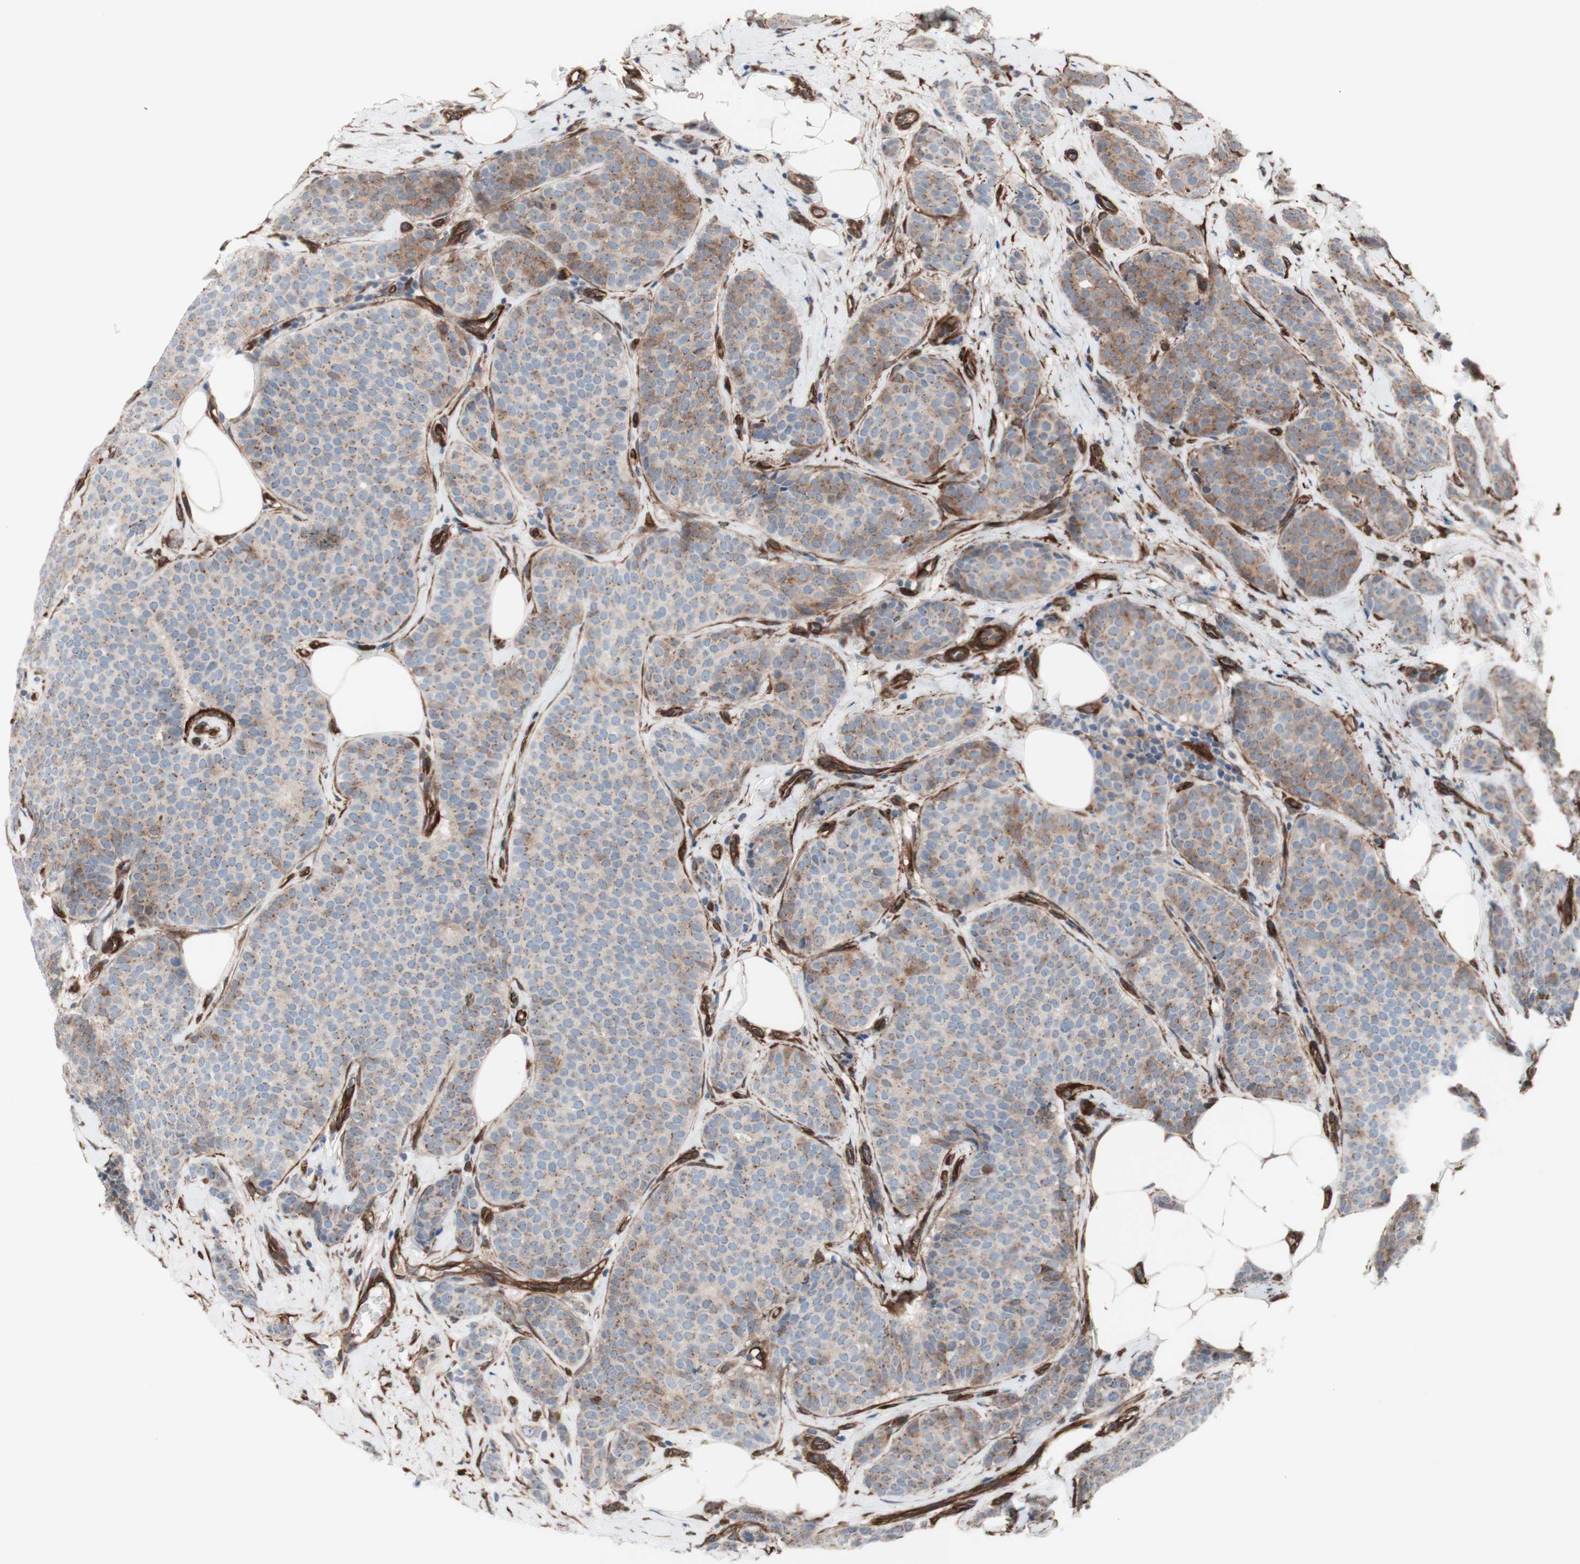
{"staining": {"intensity": "weak", "quantity": ">75%", "location": "cytoplasmic/membranous"}, "tissue": "breast cancer", "cell_type": "Tumor cells", "image_type": "cancer", "snomed": [{"axis": "morphology", "description": "Lobular carcinoma"}, {"axis": "topography", "description": "Skin"}, {"axis": "topography", "description": "Breast"}], "caption": "Immunohistochemical staining of human breast lobular carcinoma reveals low levels of weak cytoplasmic/membranous staining in about >75% of tumor cells. Using DAB (3,3'-diaminobenzidine) (brown) and hematoxylin (blue) stains, captured at high magnification using brightfield microscopy.", "gene": "CNN3", "patient": {"sex": "female", "age": 46}}